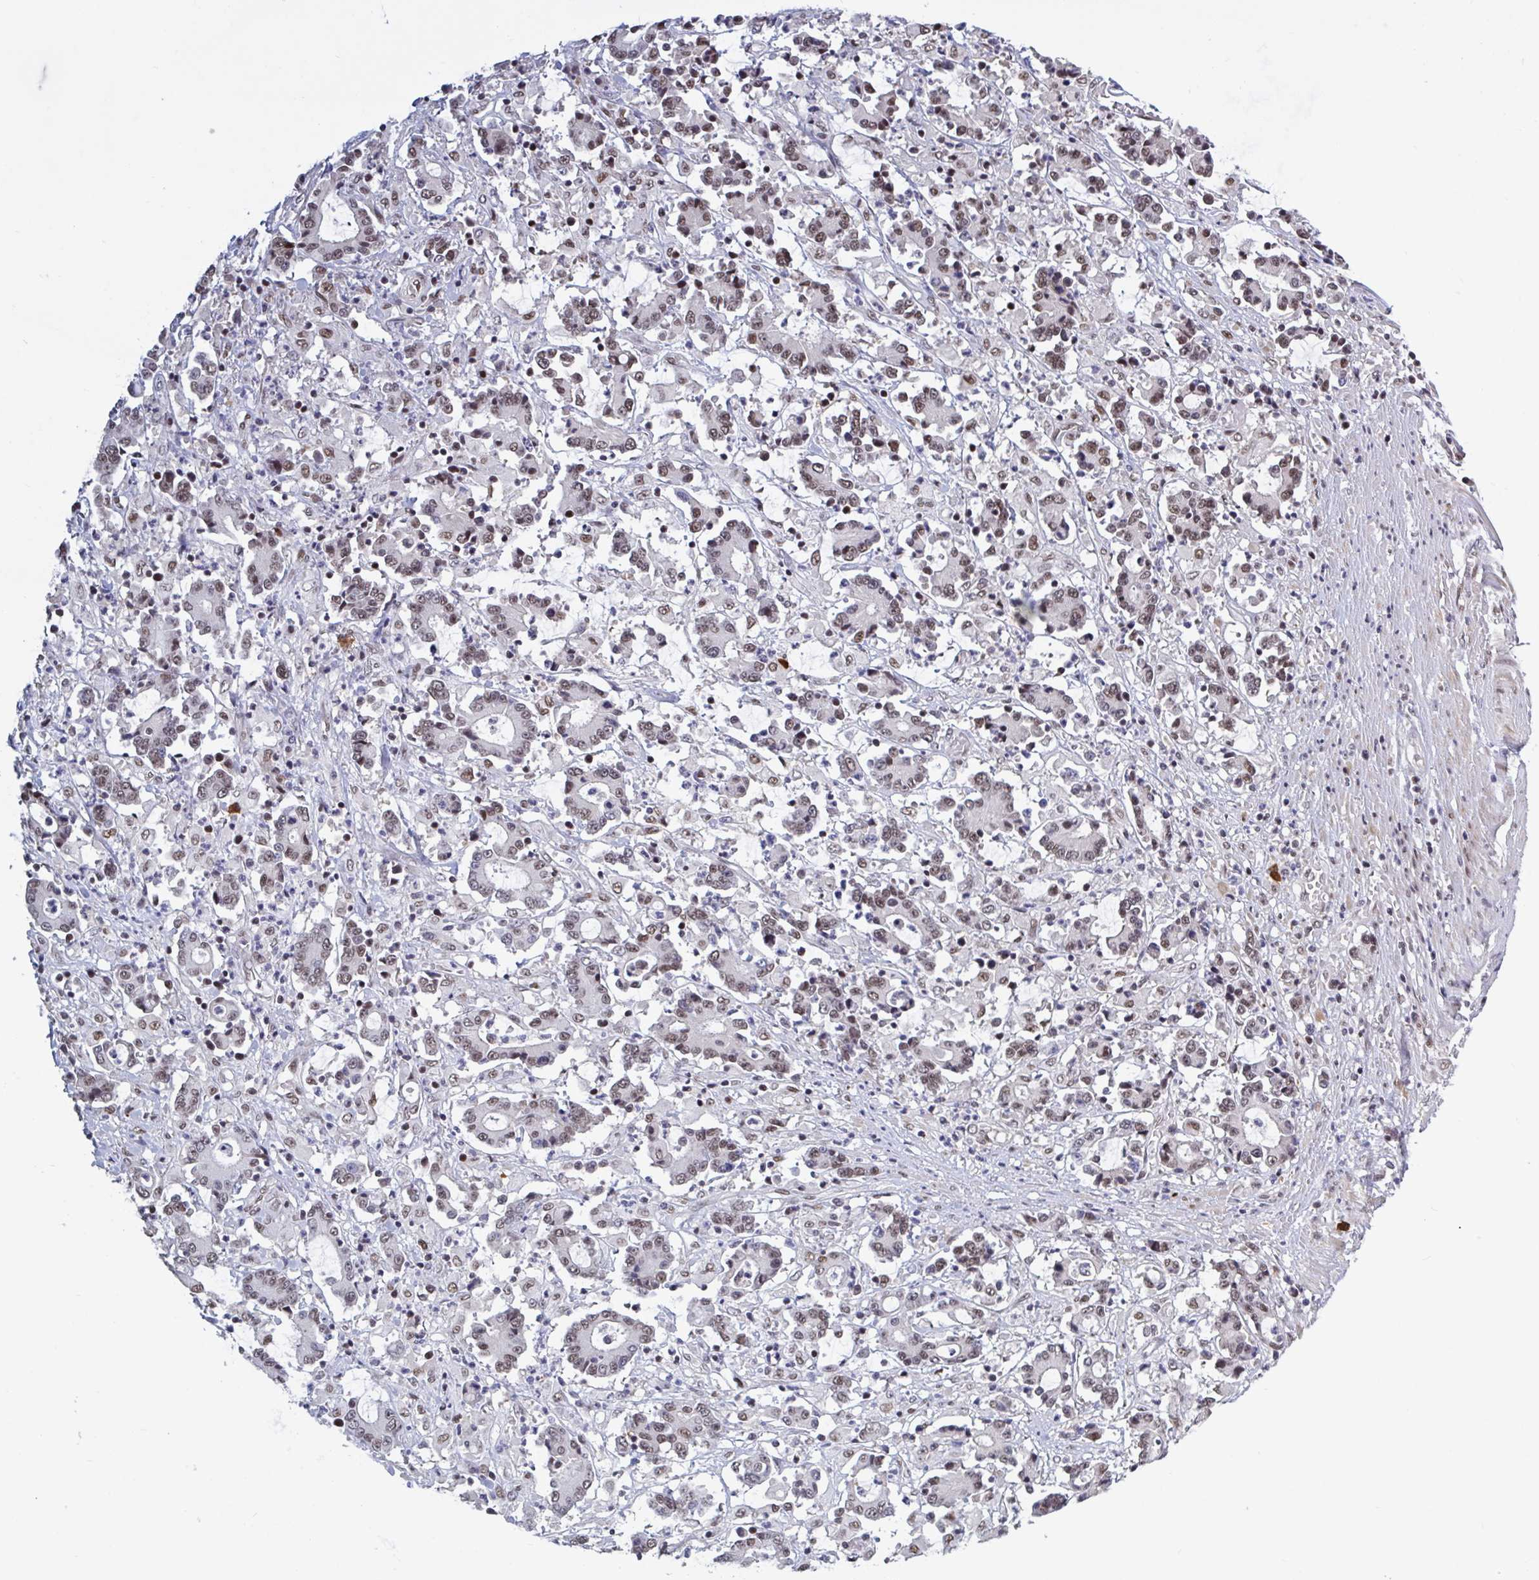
{"staining": {"intensity": "moderate", "quantity": ">75%", "location": "nuclear"}, "tissue": "stomach cancer", "cell_type": "Tumor cells", "image_type": "cancer", "snomed": [{"axis": "morphology", "description": "Adenocarcinoma, NOS"}, {"axis": "topography", "description": "Stomach, upper"}], "caption": "A medium amount of moderate nuclear expression is present in about >75% of tumor cells in stomach cancer (adenocarcinoma) tissue.", "gene": "BCL7B", "patient": {"sex": "male", "age": 68}}